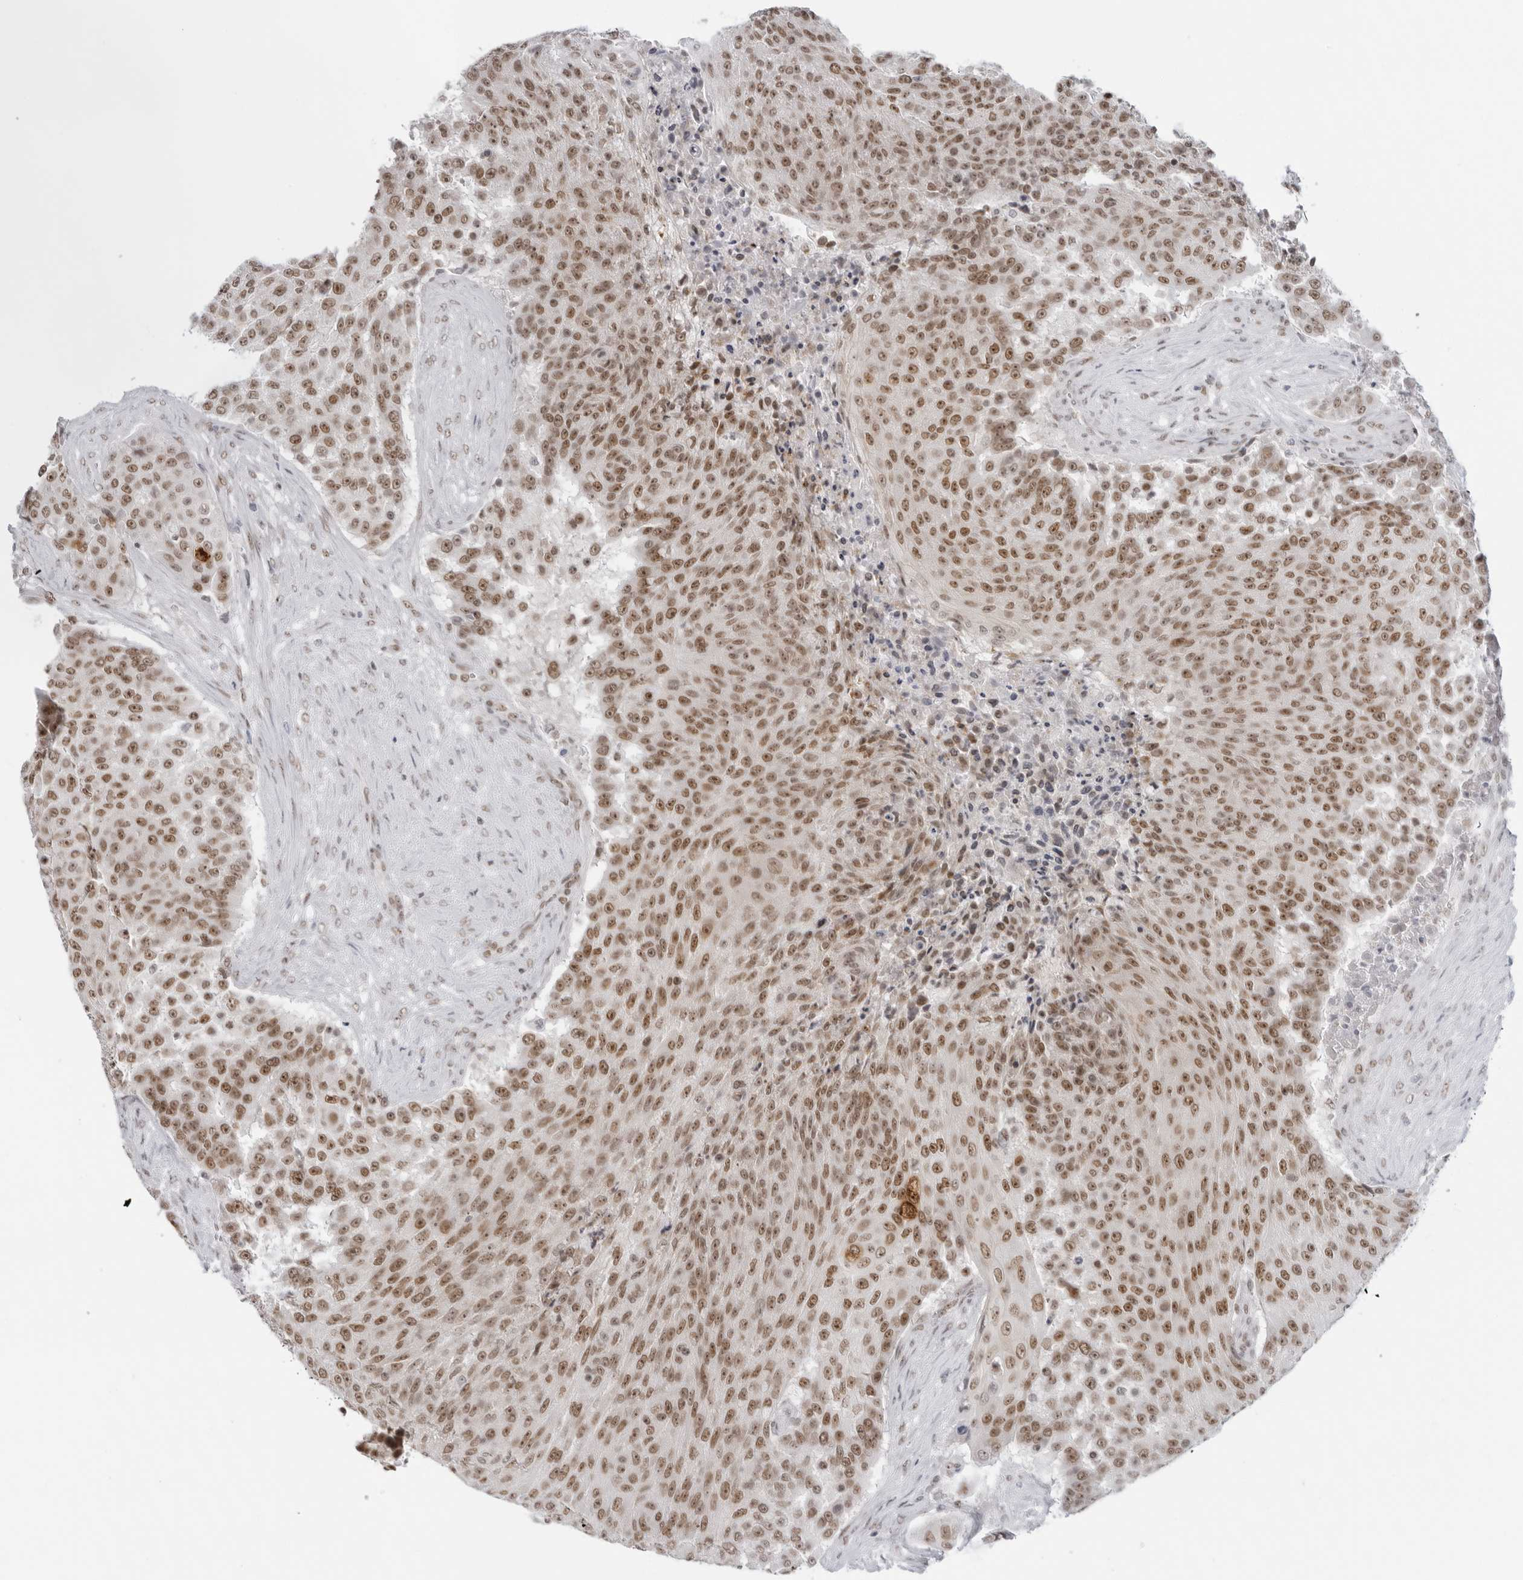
{"staining": {"intensity": "moderate", "quantity": ">75%", "location": "nuclear"}, "tissue": "urothelial cancer", "cell_type": "Tumor cells", "image_type": "cancer", "snomed": [{"axis": "morphology", "description": "Urothelial carcinoma, High grade"}, {"axis": "topography", "description": "Urinary bladder"}], "caption": "Urothelial cancer stained with DAB immunohistochemistry shows medium levels of moderate nuclear expression in about >75% of tumor cells.", "gene": "FOXK2", "patient": {"sex": "female", "age": 63}}